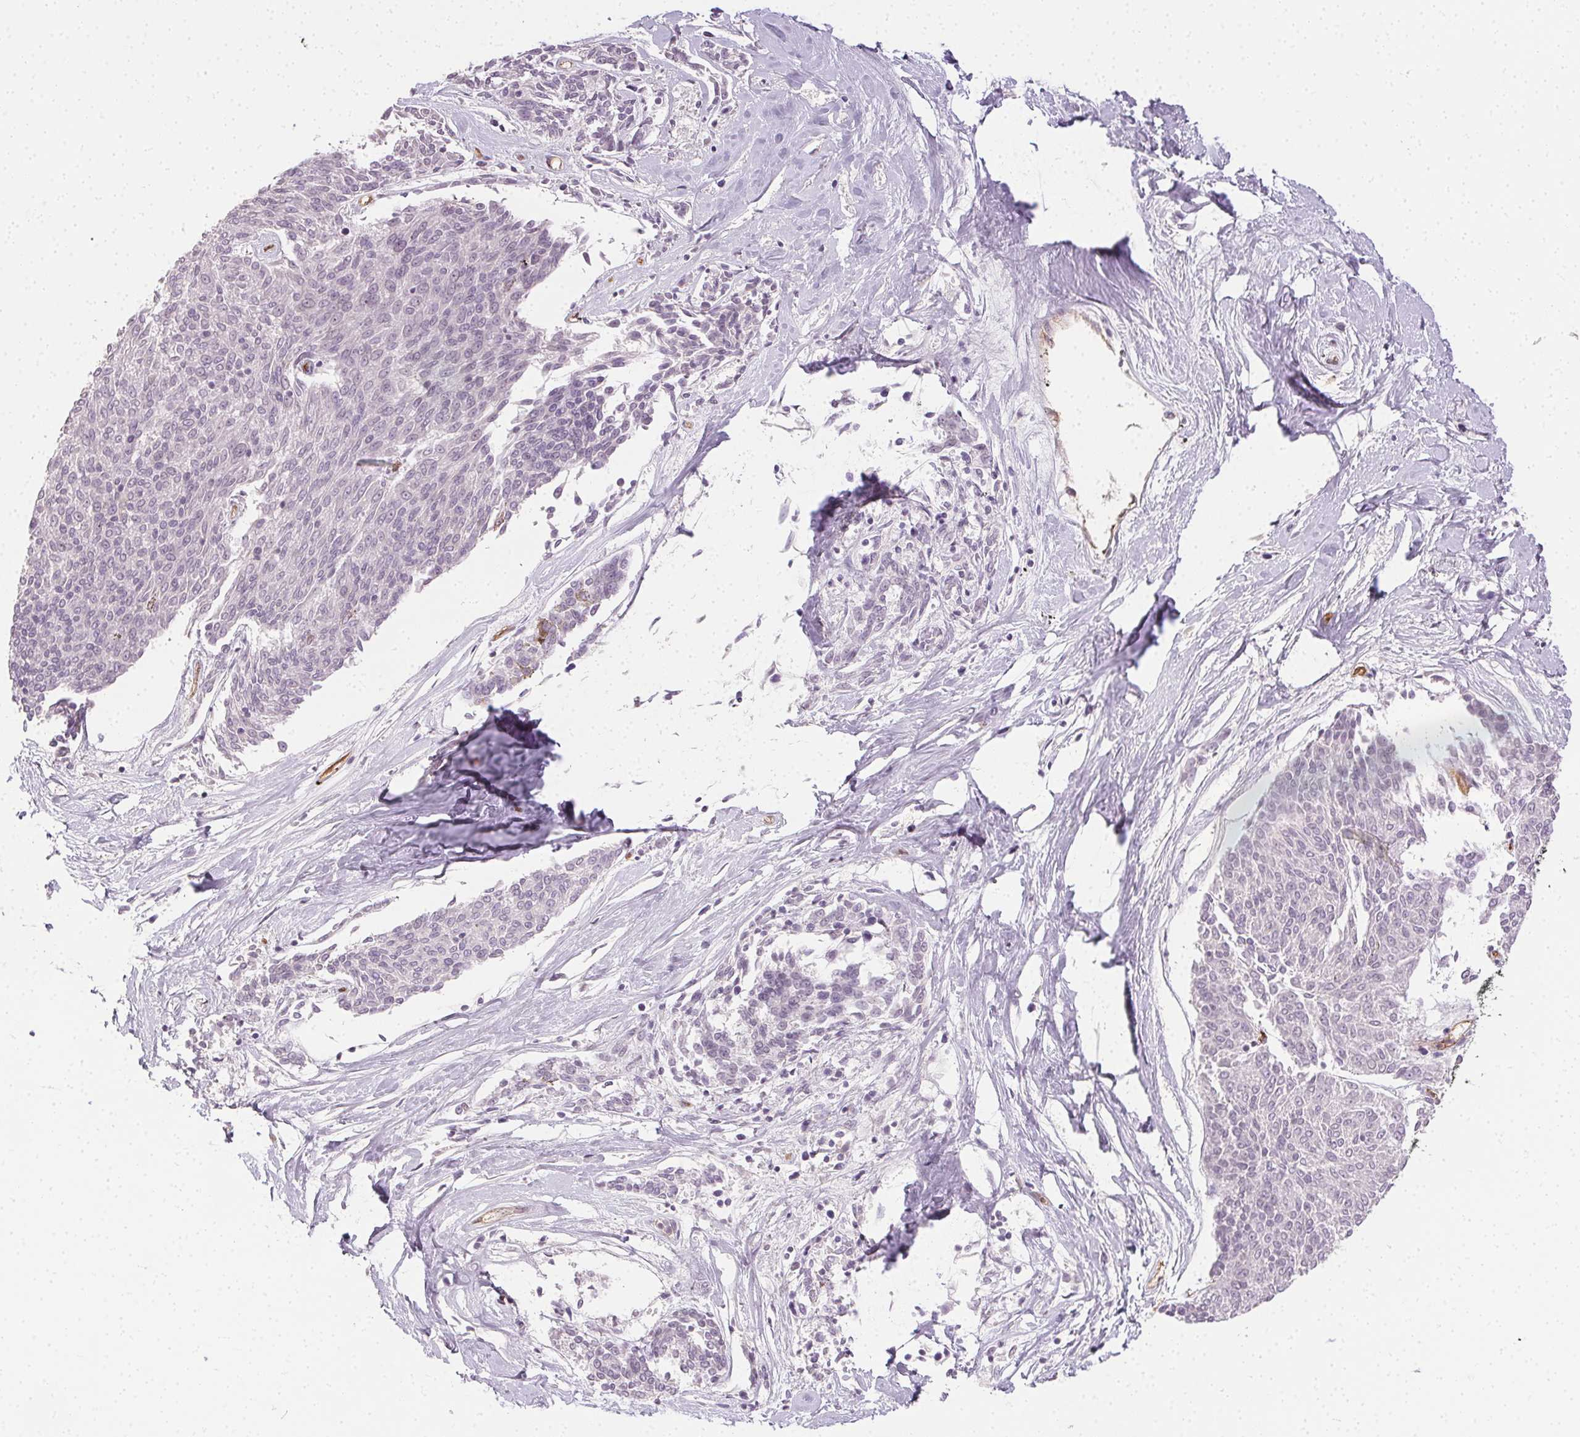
{"staining": {"intensity": "negative", "quantity": "none", "location": "none"}, "tissue": "melanoma", "cell_type": "Tumor cells", "image_type": "cancer", "snomed": [{"axis": "morphology", "description": "Malignant melanoma, NOS"}, {"axis": "topography", "description": "Skin"}], "caption": "An immunohistochemistry (IHC) micrograph of malignant melanoma is shown. There is no staining in tumor cells of malignant melanoma. (DAB (3,3'-diaminobenzidine) immunohistochemistry visualized using brightfield microscopy, high magnification).", "gene": "PODXL", "patient": {"sex": "female", "age": 72}}